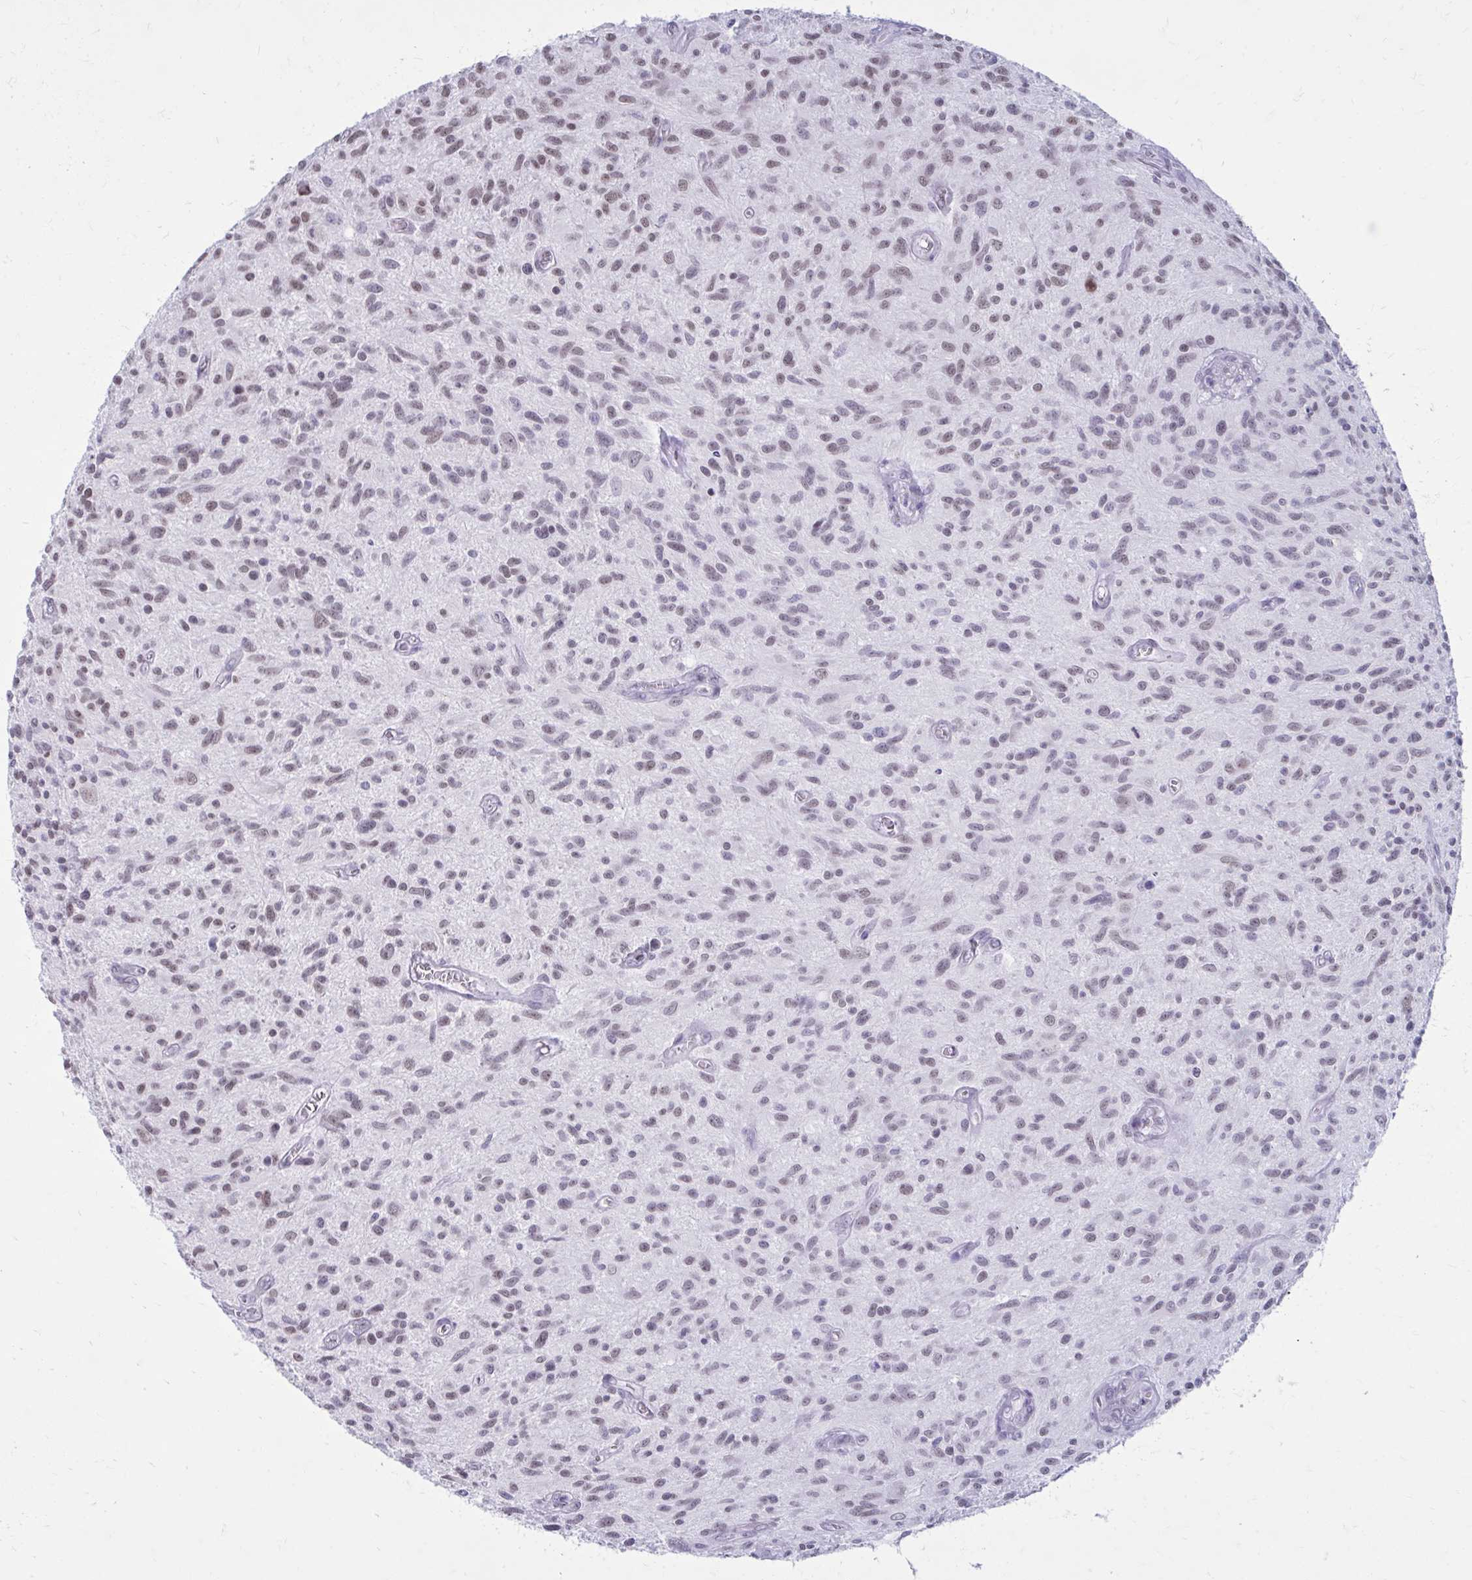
{"staining": {"intensity": "weak", "quantity": "<25%", "location": "nuclear"}, "tissue": "glioma", "cell_type": "Tumor cells", "image_type": "cancer", "snomed": [{"axis": "morphology", "description": "Glioma, malignant, High grade"}, {"axis": "topography", "description": "Brain"}], "caption": "Tumor cells are negative for brown protein staining in malignant glioma (high-grade). (Brightfield microscopy of DAB IHC at high magnification).", "gene": "PROSER1", "patient": {"sex": "male", "age": 75}}